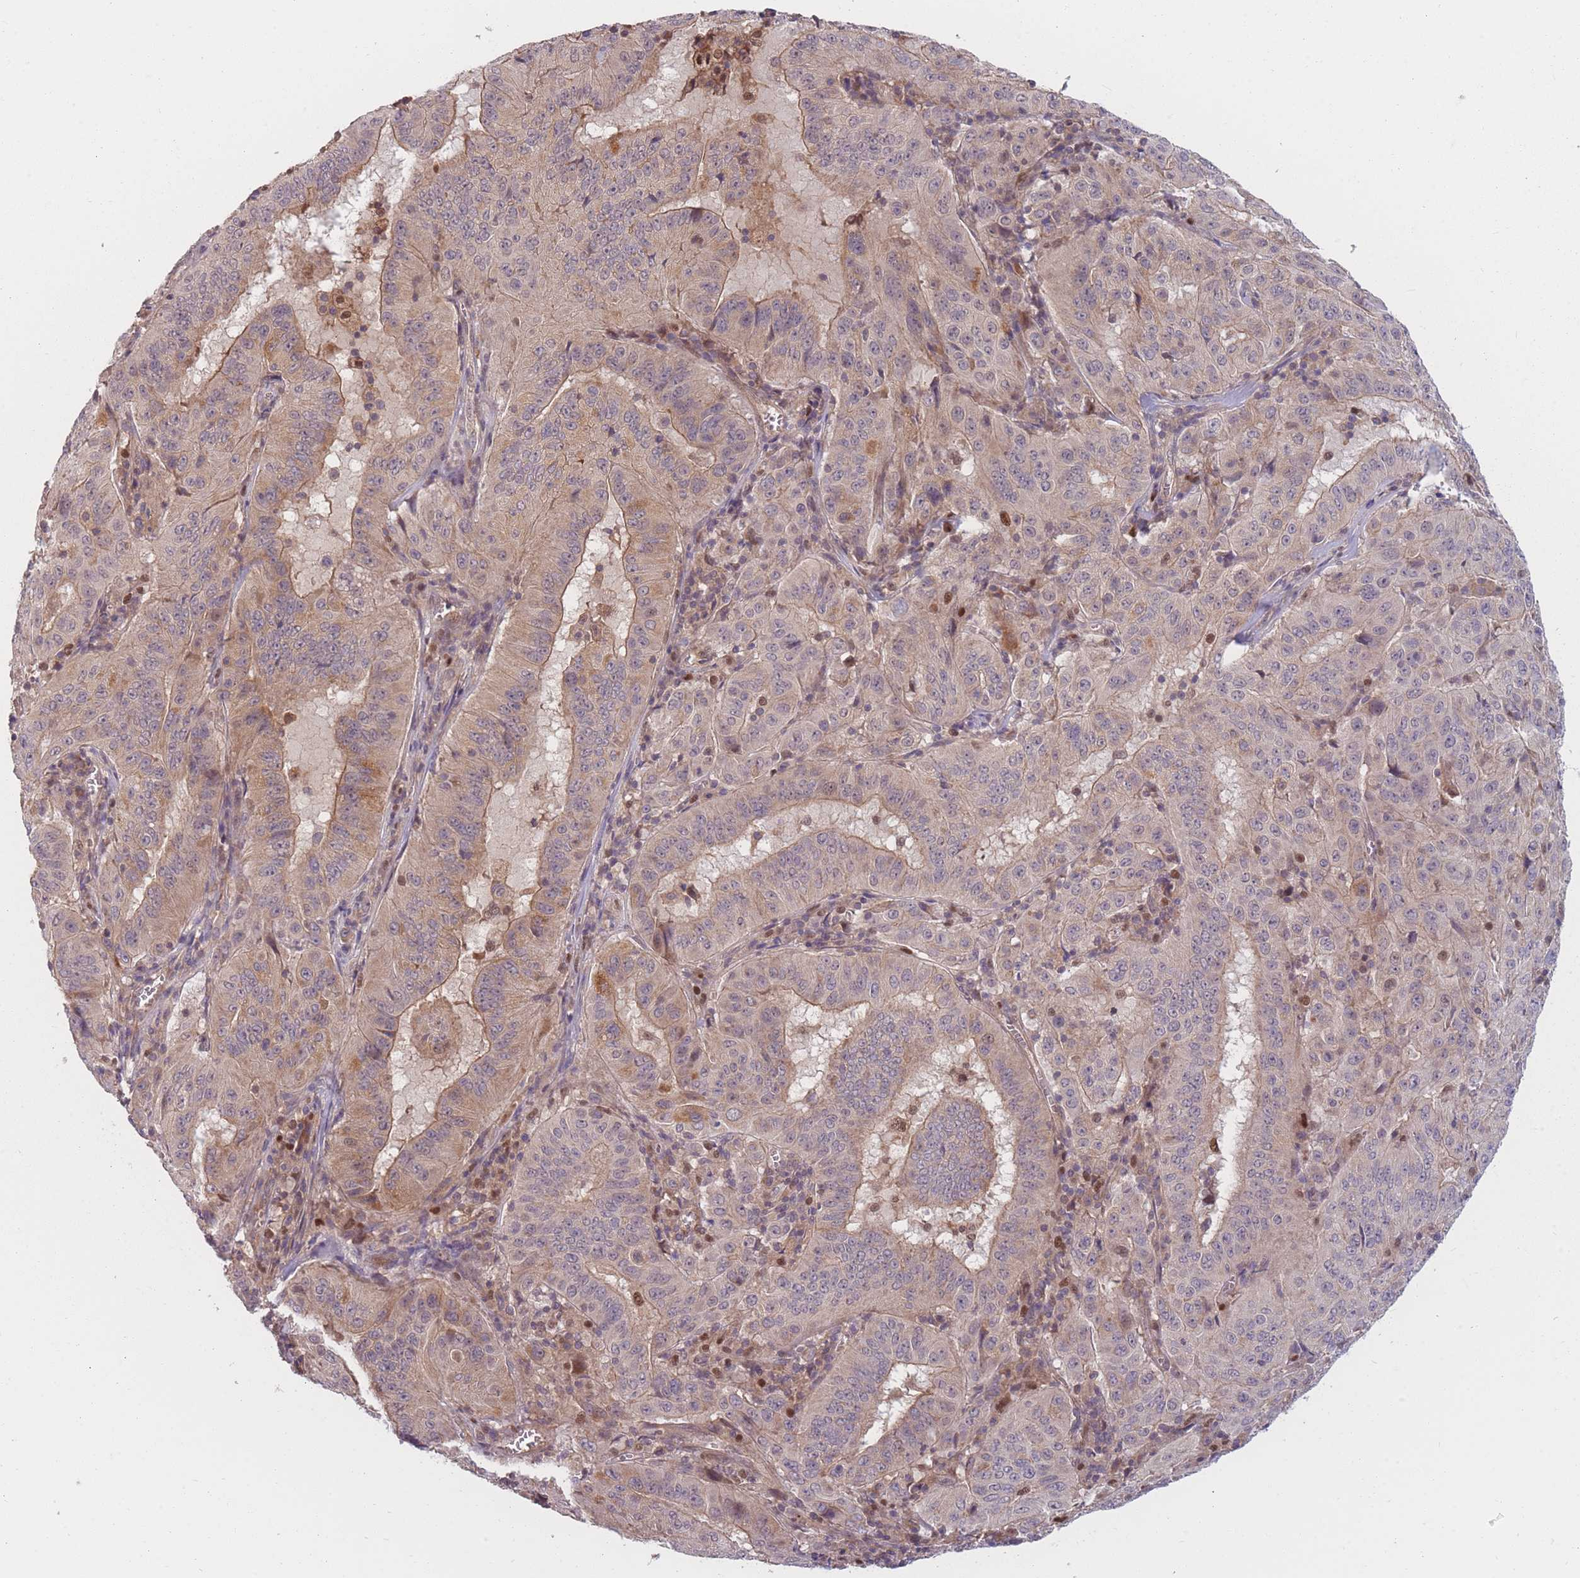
{"staining": {"intensity": "moderate", "quantity": "25%-75%", "location": "cytoplasmic/membranous"}, "tissue": "pancreatic cancer", "cell_type": "Tumor cells", "image_type": "cancer", "snomed": [{"axis": "morphology", "description": "Adenocarcinoma, NOS"}, {"axis": "topography", "description": "Pancreas"}], "caption": "Human pancreatic cancer stained for a protein (brown) displays moderate cytoplasmic/membranous positive expression in approximately 25%-75% of tumor cells.", "gene": "FAM153A", "patient": {"sex": "male", "age": 63}}